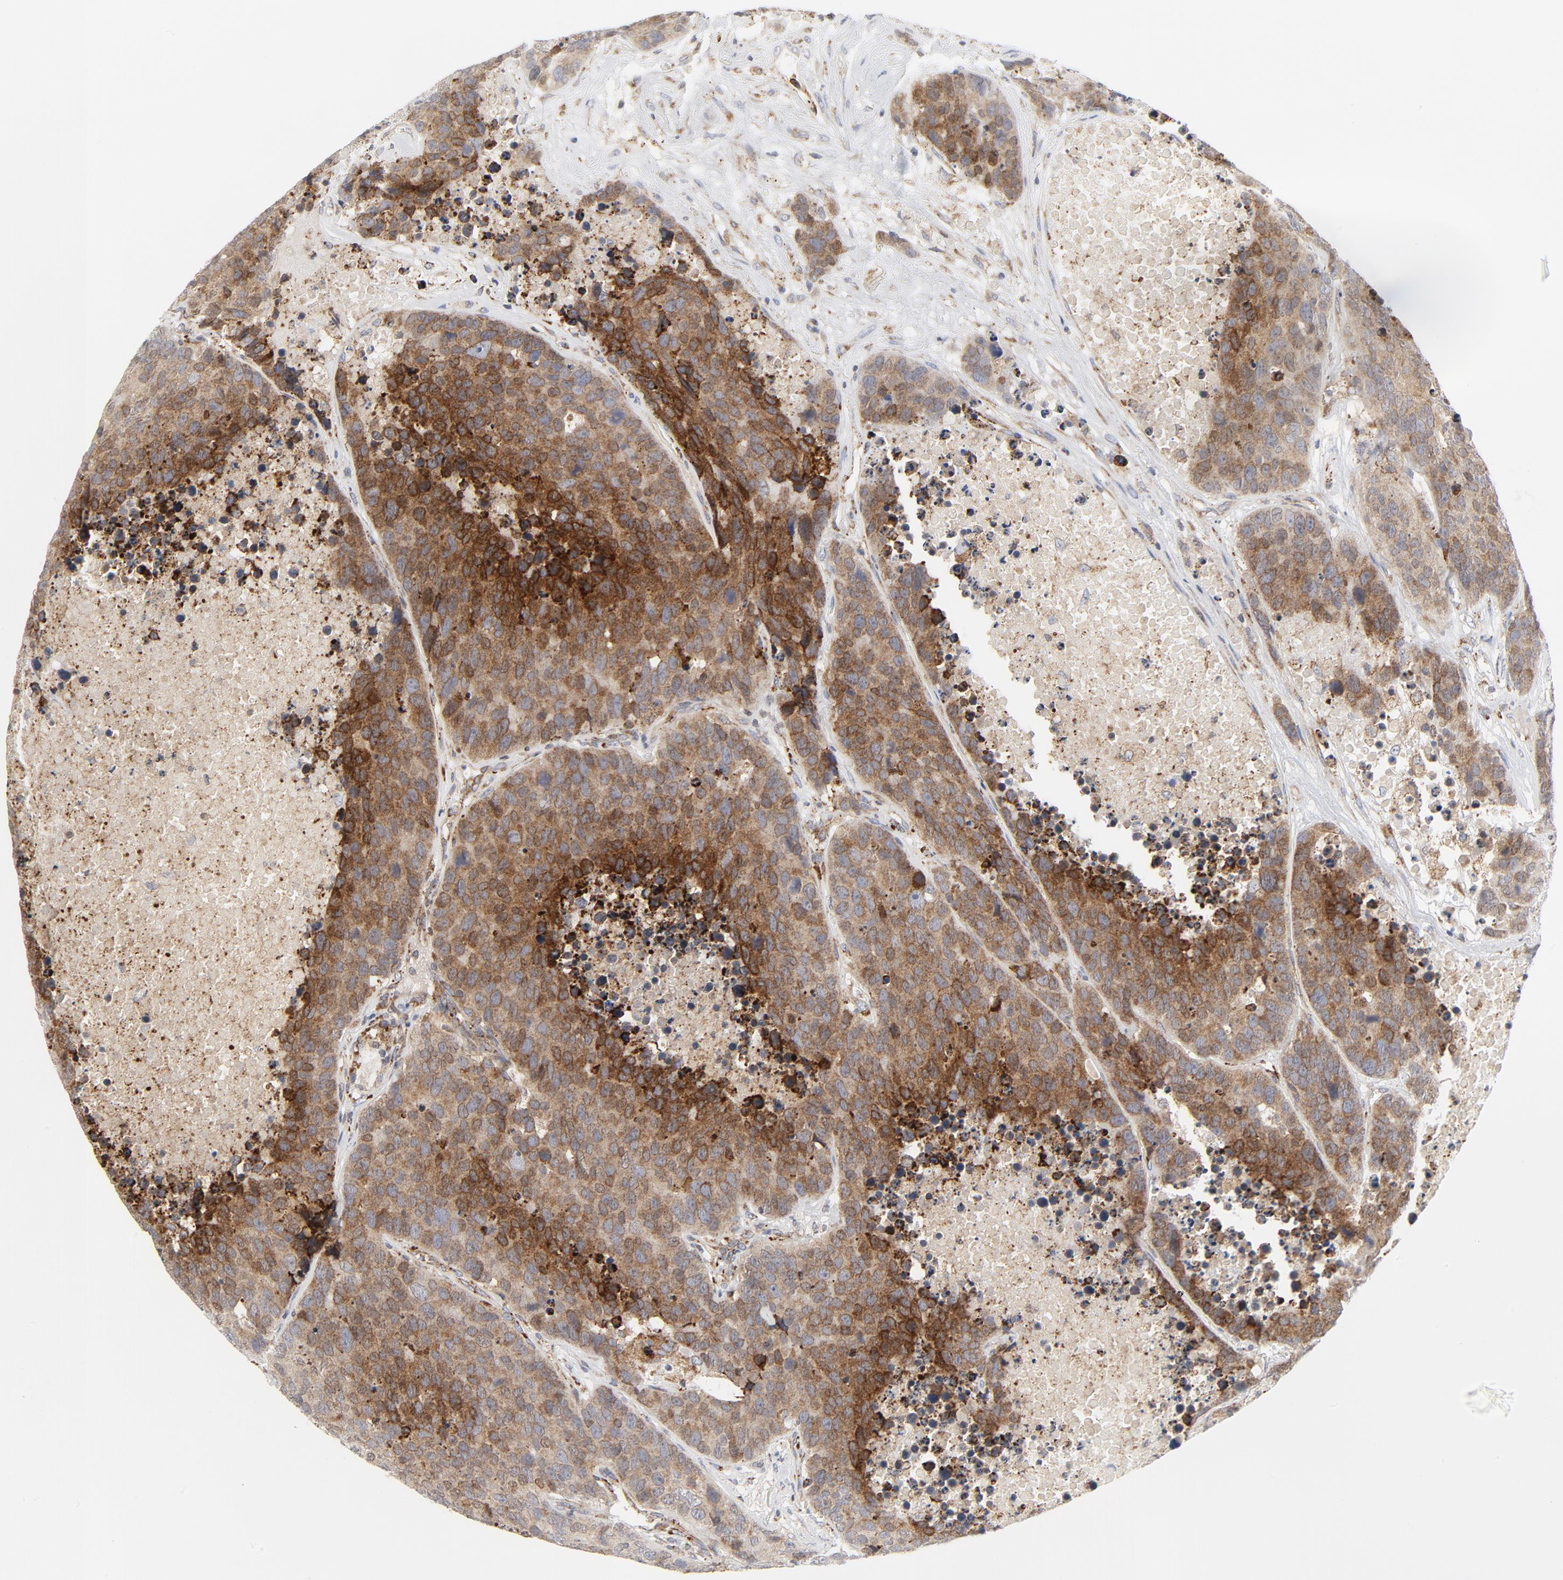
{"staining": {"intensity": "moderate", "quantity": ">75%", "location": "cytoplasmic/membranous"}, "tissue": "carcinoid", "cell_type": "Tumor cells", "image_type": "cancer", "snomed": [{"axis": "morphology", "description": "Carcinoid, malignant, NOS"}, {"axis": "topography", "description": "Lung"}], "caption": "A brown stain labels moderate cytoplasmic/membranous staining of a protein in human carcinoid tumor cells.", "gene": "LRP6", "patient": {"sex": "male", "age": 60}}